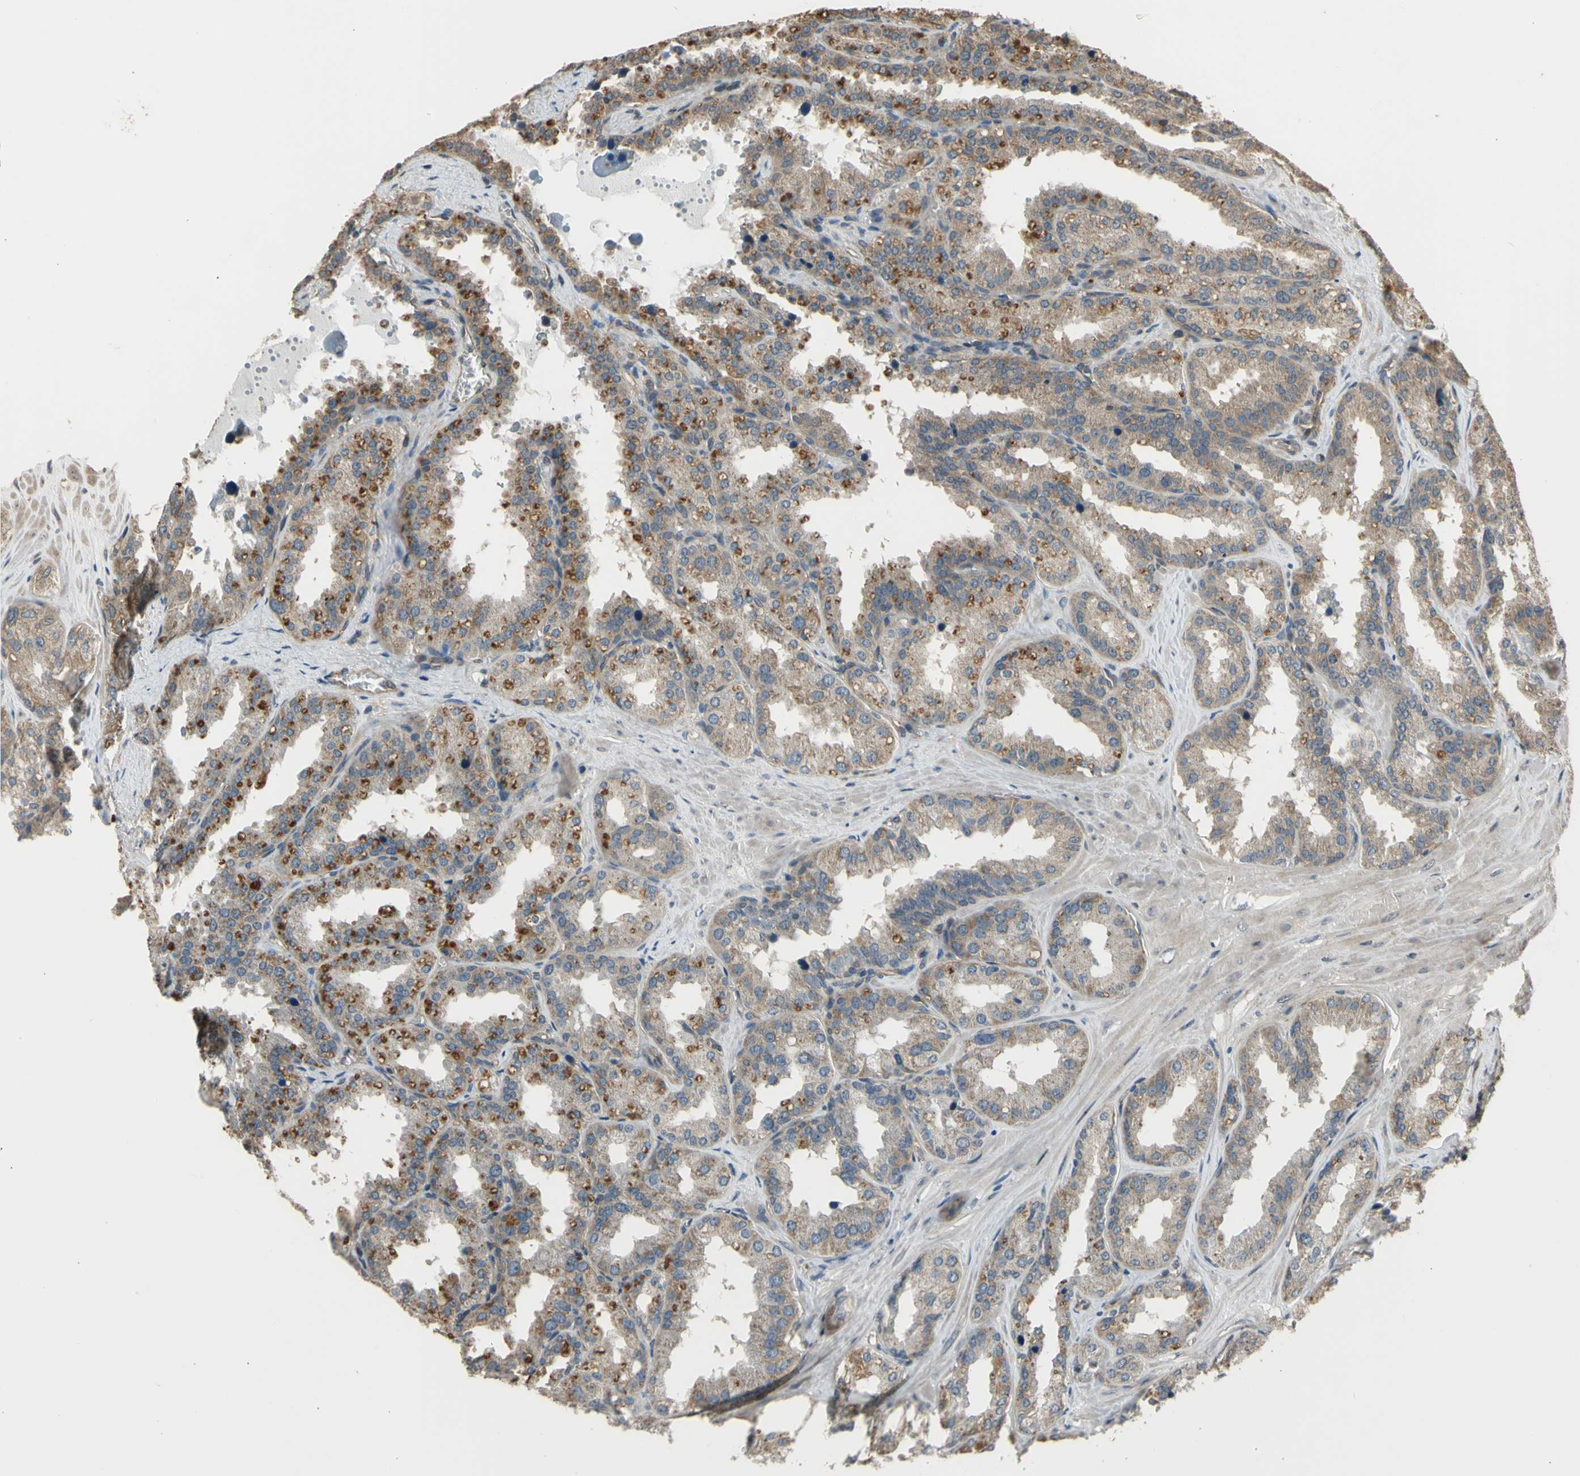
{"staining": {"intensity": "moderate", "quantity": ">75%", "location": "cytoplasmic/membranous"}, "tissue": "seminal vesicle", "cell_type": "Glandular cells", "image_type": "normal", "snomed": [{"axis": "morphology", "description": "Normal tissue, NOS"}, {"axis": "topography", "description": "Prostate"}, {"axis": "topography", "description": "Seminal veicle"}], "caption": "Immunohistochemical staining of benign seminal vesicle demonstrates >75% levels of moderate cytoplasmic/membranous protein staining in about >75% of glandular cells.", "gene": "EFNB2", "patient": {"sex": "male", "age": 51}}